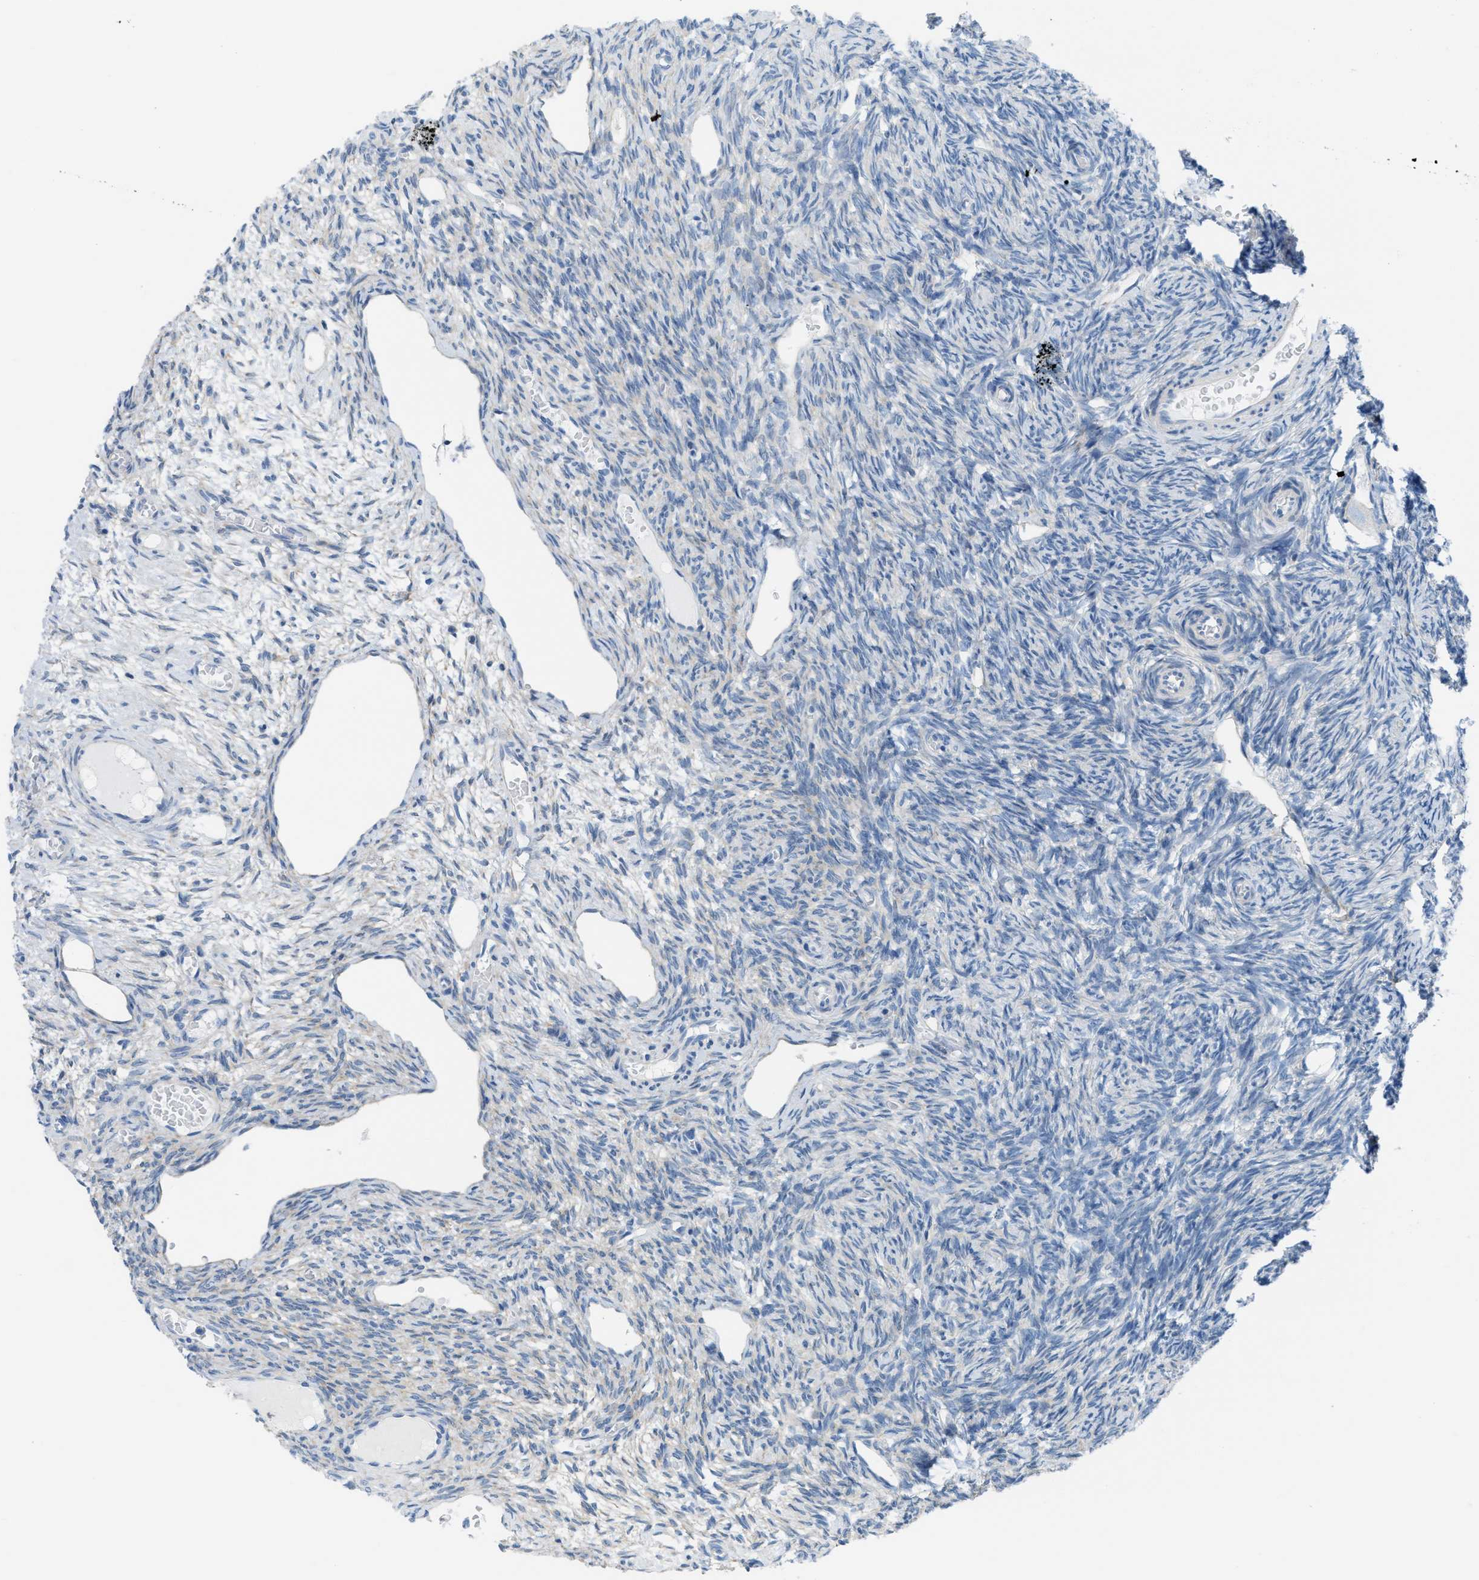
{"staining": {"intensity": "weak", "quantity": "<25%", "location": "cytoplasmic/membranous"}, "tissue": "ovary", "cell_type": "Ovarian stroma cells", "image_type": "normal", "snomed": [{"axis": "morphology", "description": "Normal tissue, NOS"}, {"axis": "topography", "description": "Ovary"}], "caption": "This is a micrograph of immunohistochemistry staining of normal ovary, which shows no staining in ovarian stroma cells.", "gene": "ASGR1", "patient": {"sex": "female", "age": 27}}